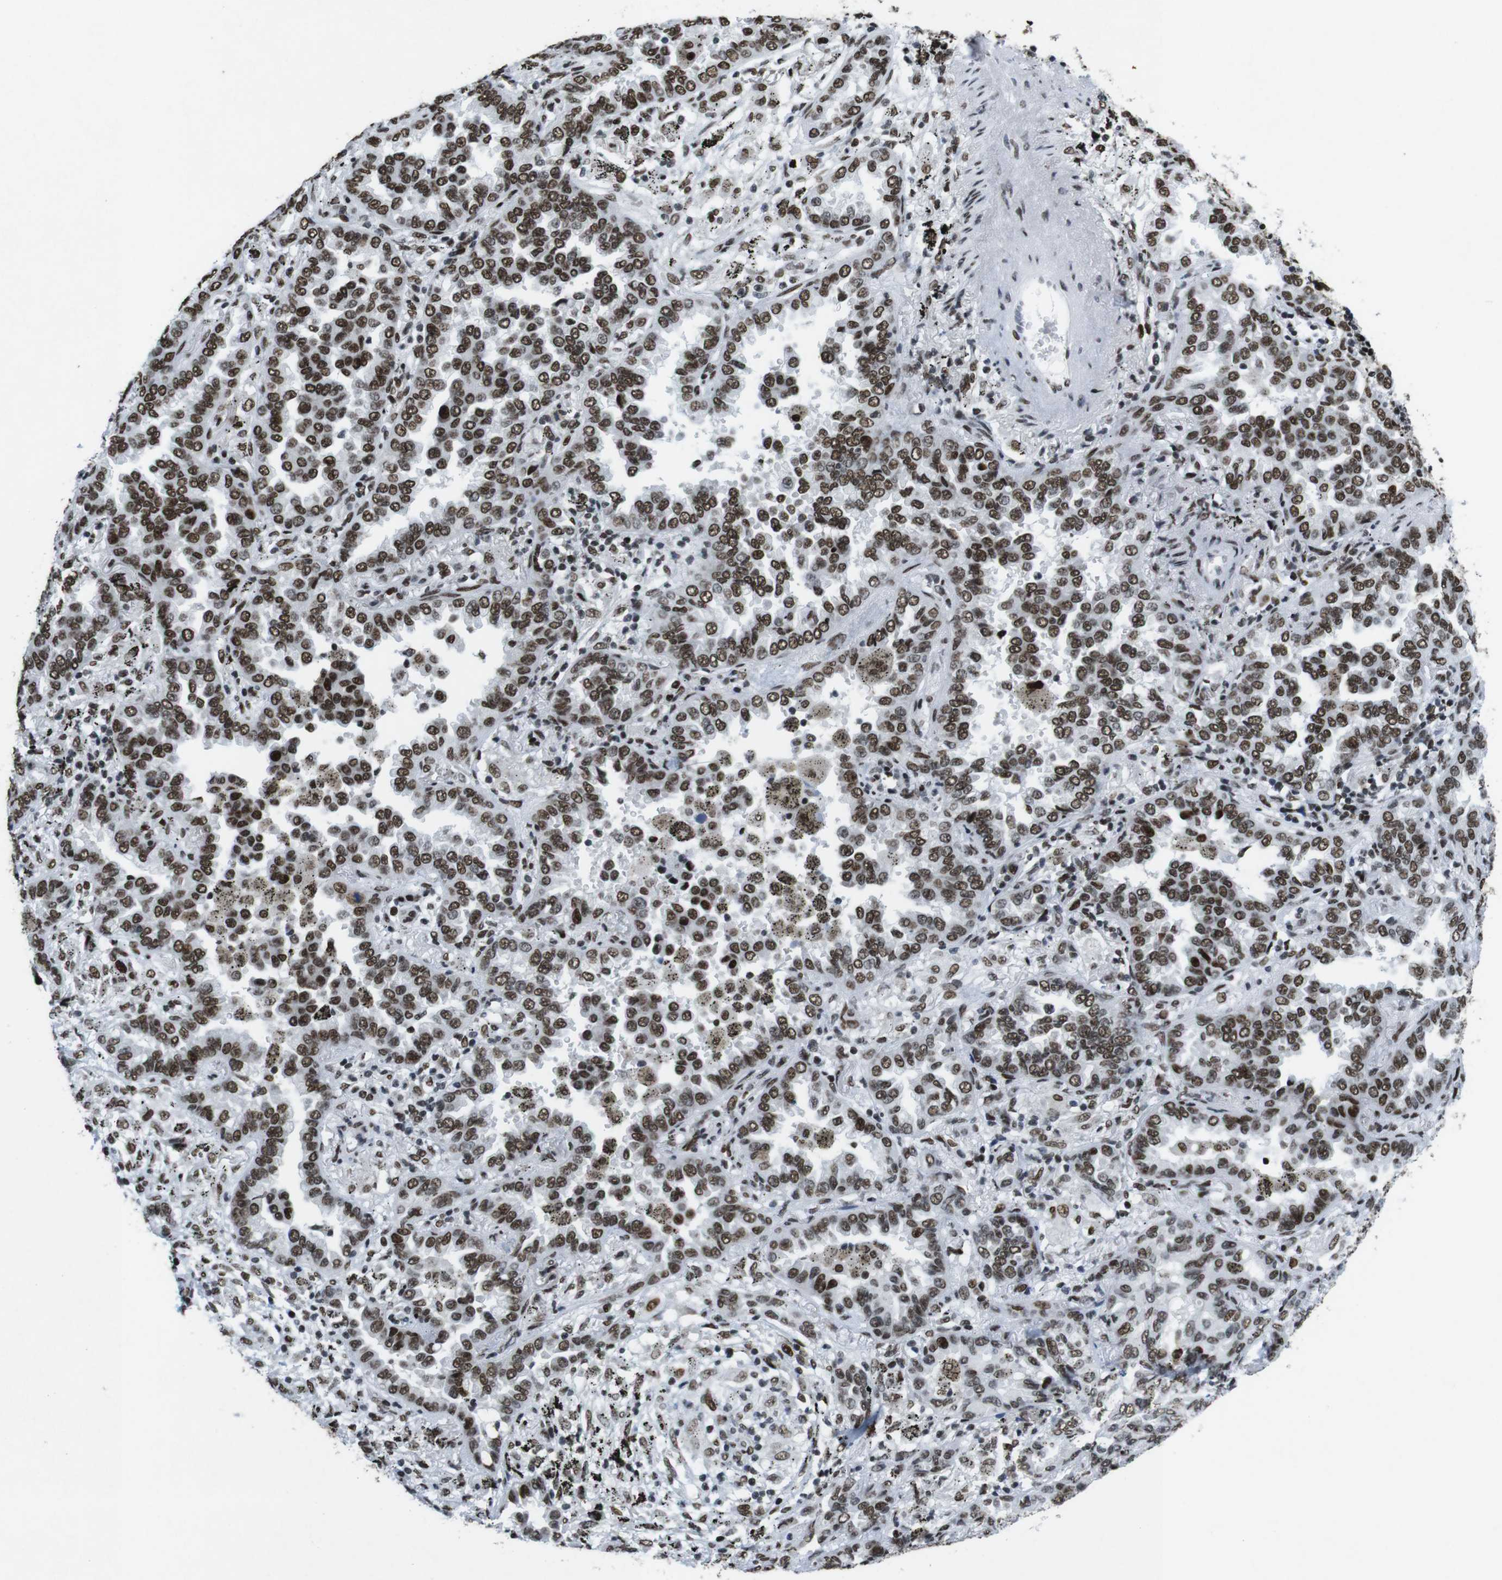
{"staining": {"intensity": "strong", "quantity": ">75%", "location": "nuclear"}, "tissue": "lung cancer", "cell_type": "Tumor cells", "image_type": "cancer", "snomed": [{"axis": "morphology", "description": "Normal tissue, NOS"}, {"axis": "morphology", "description": "Adenocarcinoma, NOS"}, {"axis": "topography", "description": "Lung"}], "caption": "Lung cancer (adenocarcinoma) was stained to show a protein in brown. There is high levels of strong nuclear positivity in about >75% of tumor cells. Using DAB (3,3'-diaminobenzidine) (brown) and hematoxylin (blue) stains, captured at high magnification using brightfield microscopy.", "gene": "CITED2", "patient": {"sex": "male", "age": 59}}